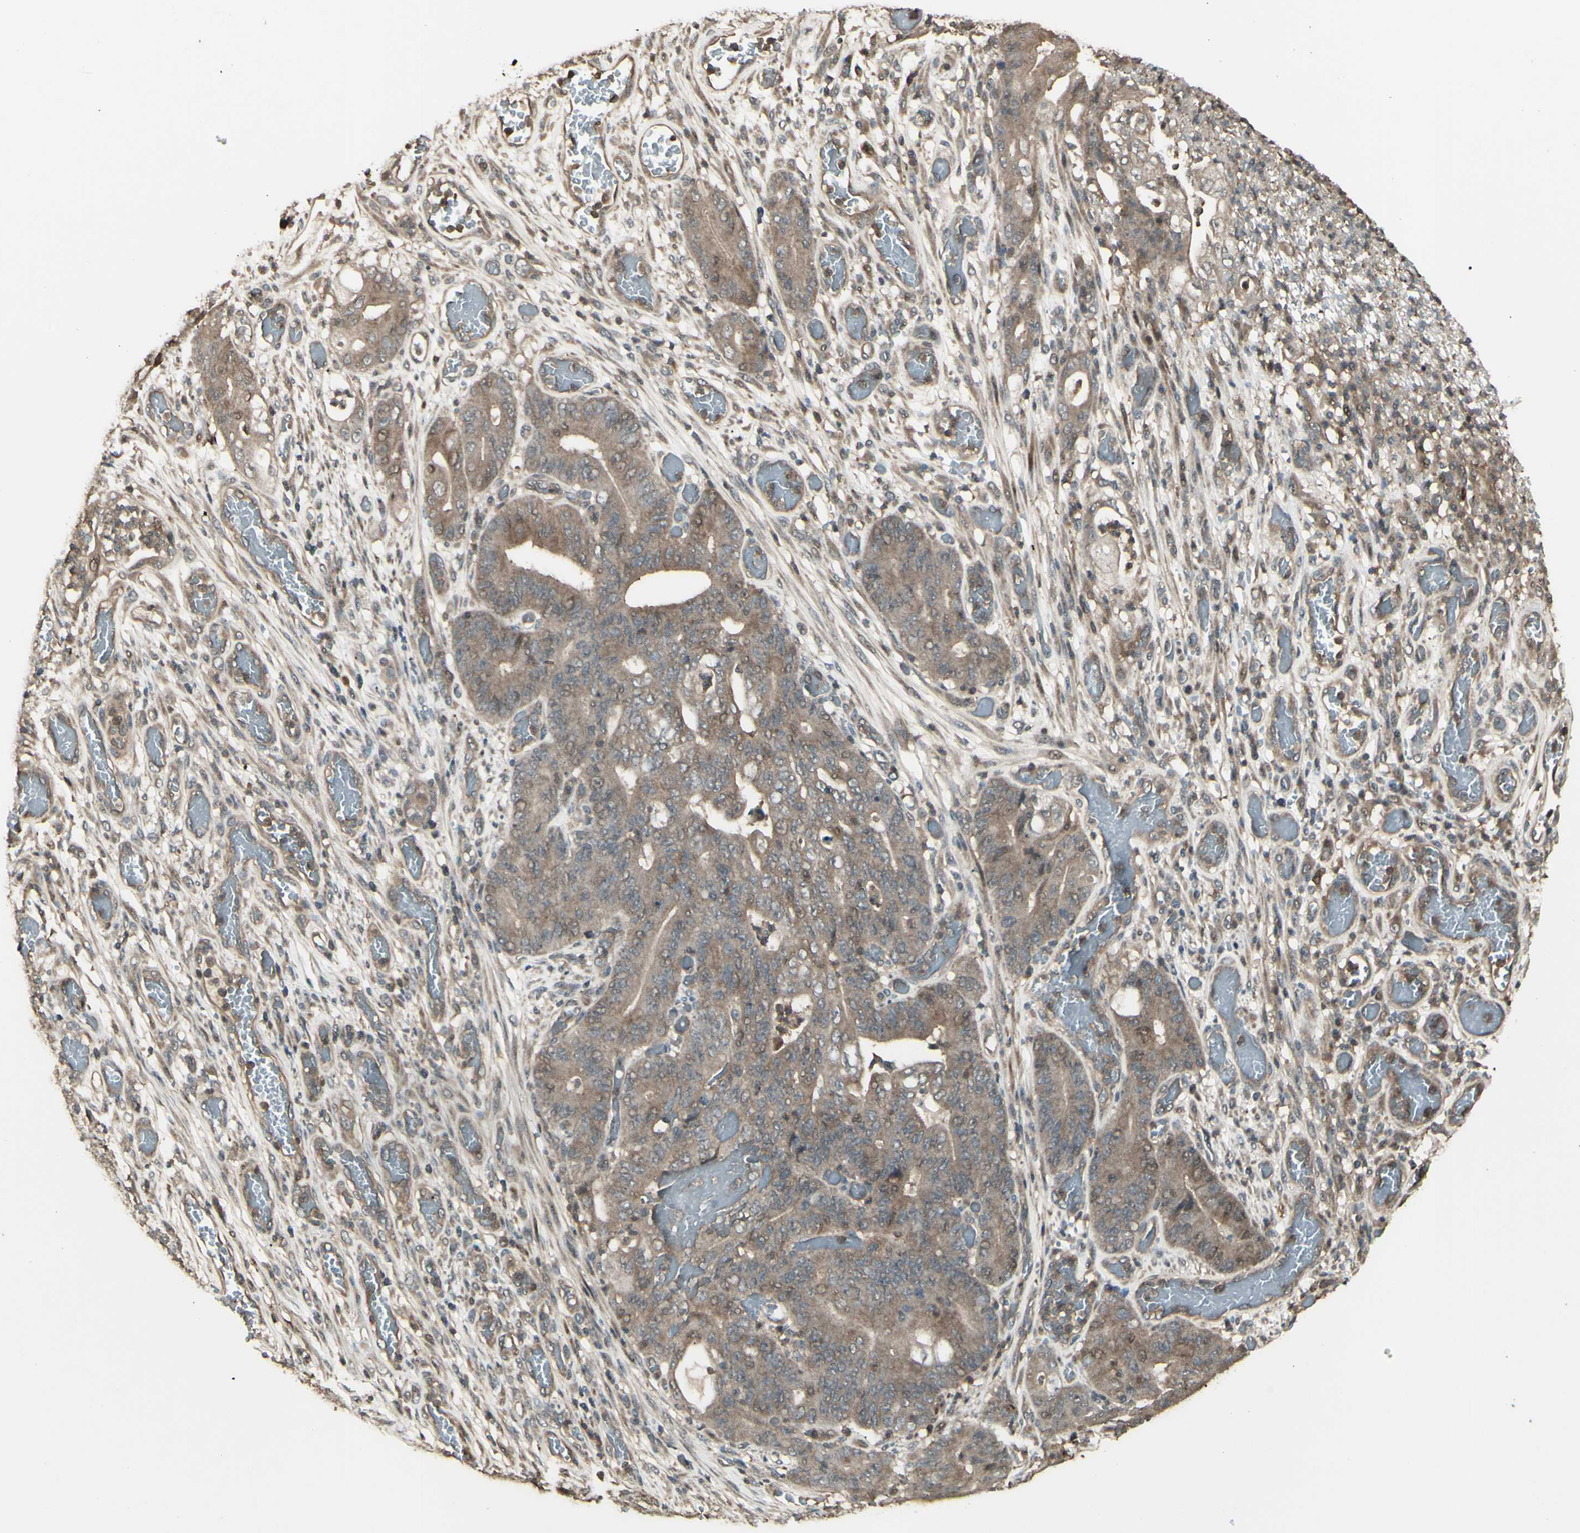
{"staining": {"intensity": "moderate", "quantity": "25%-75%", "location": "cytoplasmic/membranous"}, "tissue": "stomach cancer", "cell_type": "Tumor cells", "image_type": "cancer", "snomed": [{"axis": "morphology", "description": "Adenocarcinoma, NOS"}, {"axis": "topography", "description": "Stomach"}], "caption": "This micrograph demonstrates immunohistochemistry staining of stomach adenocarcinoma, with medium moderate cytoplasmic/membranous staining in about 25%-75% of tumor cells.", "gene": "GNAS", "patient": {"sex": "female", "age": 73}}